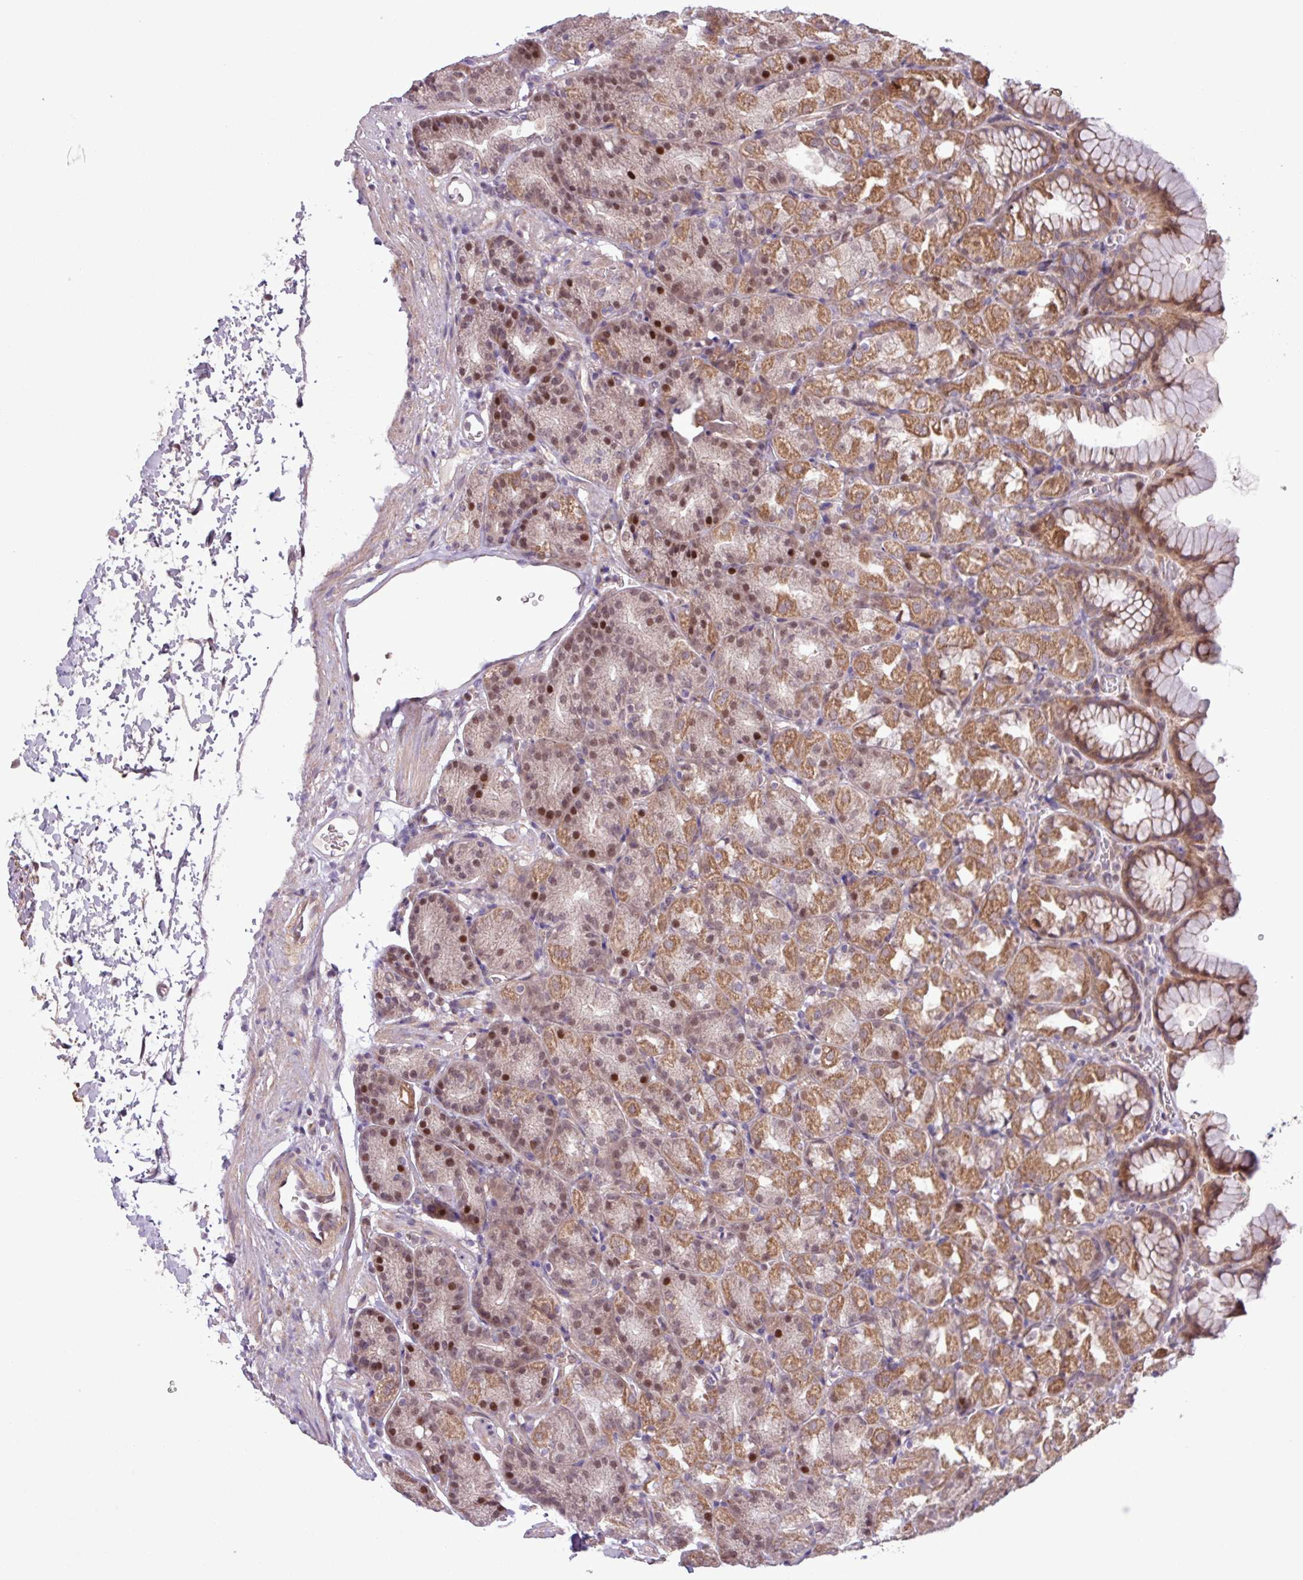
{"staining": {"intensity": "moderate", "quantity": ">75%", "location": "cytoplasmic/membranous,nuclear"}, "tissue": "stomach", "cell_type": "Glandular cells", "image_type": "normal", "snomed": [{"axis": "morphology", "description": "Normal tissue, NOS"}, {"axis": "topography", "description": "Stomach, upper"}], "caption": "This histopathology image displays IHC staining of unremarkable human stomach, with medium moderate cytoplasmic/membranous,nuclear positivity in approximately >75% of glandular cells.", "gene": "PDPR", "patient": {"sex": "female", "age": 81}}